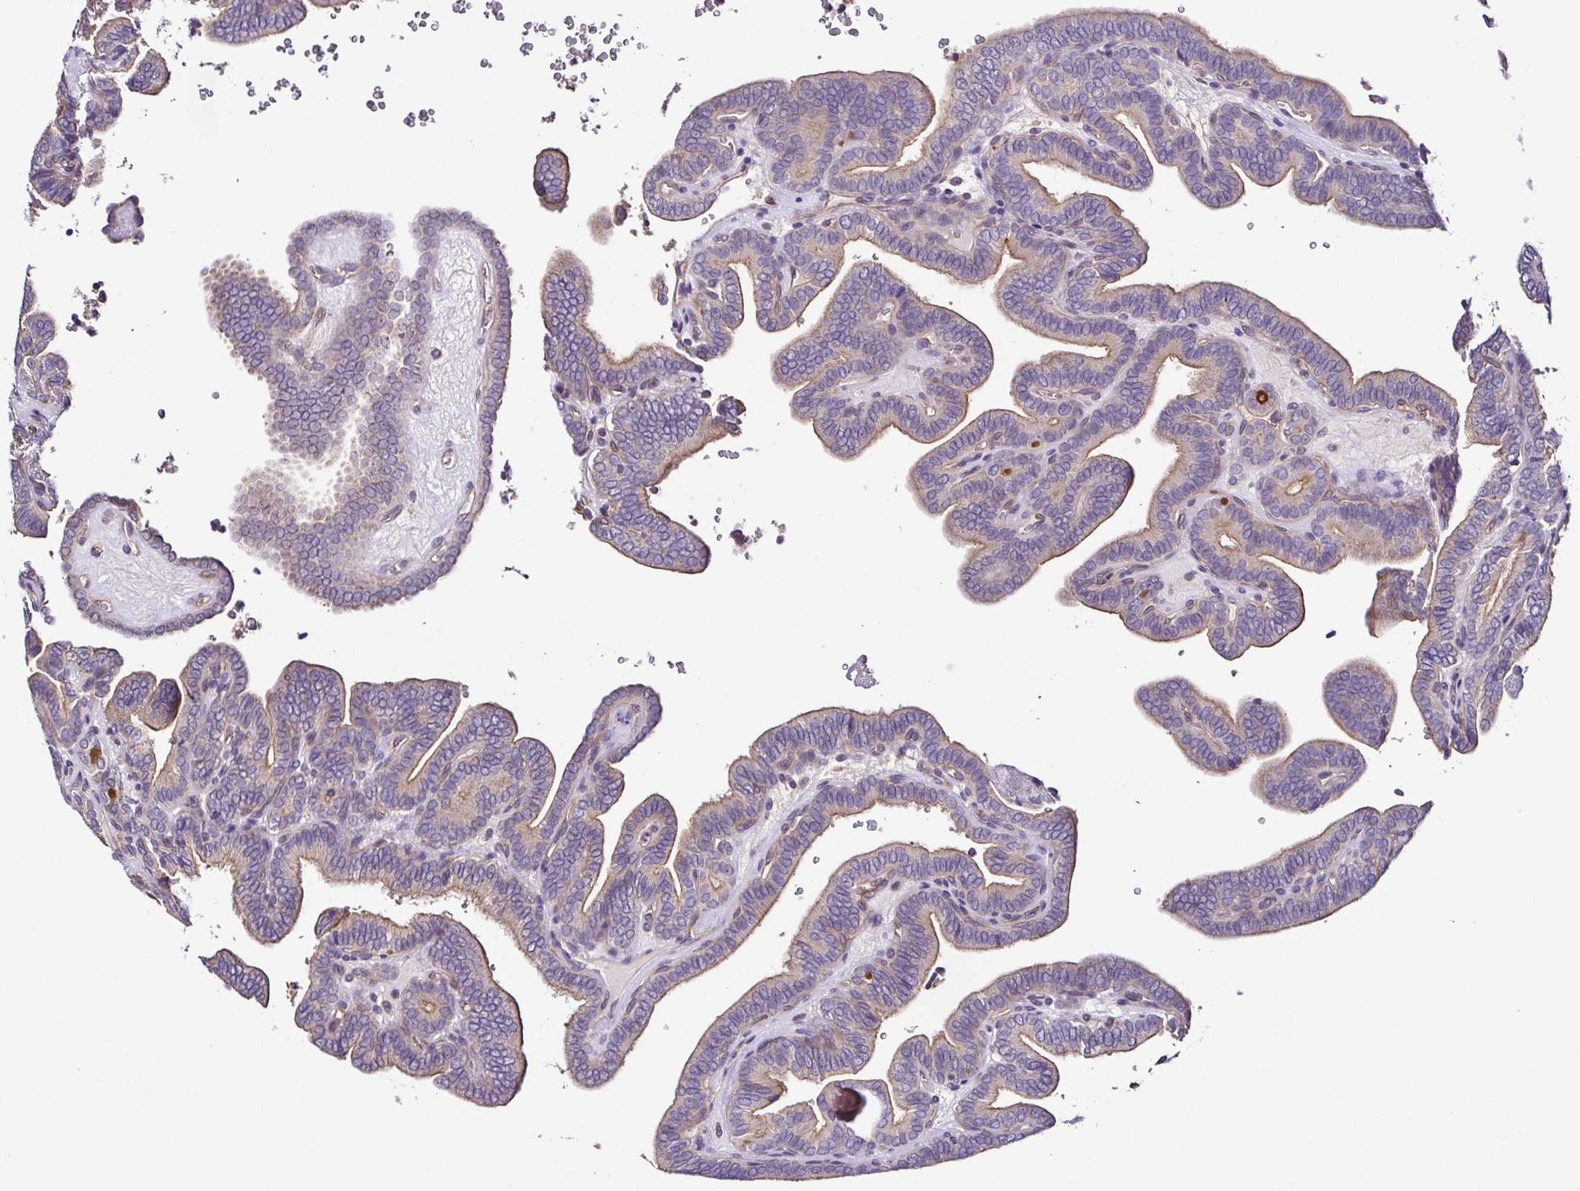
{"staining": {"intensity": "weak", "quantity": "25%-75%", "location": "cytoplasmic/membranous"}, "tissue": "thyroid cancer", "cell_type": "Tumor cells", "image_type": "cancer", "snomed": [{"axis": "morphology", "description": "Papillary adenocarcinoma, NOS"}, {"axis": "topography", "description": "Thyroid gland"}], "caption": "The photomicrograph reveals staining of thyroid cancer (papillary adenocarcinoma), revealing weak cytoplasmic/membranous protein staining (brown color) within tumor cells. The staining was performed using DAB to visualize the protein expression in brown, while the nuclei were stained in blue with hematoxylin (Magnification: 20x).", "gene": "LMOD2", "patient": {"sex": "female", "age": 21}}